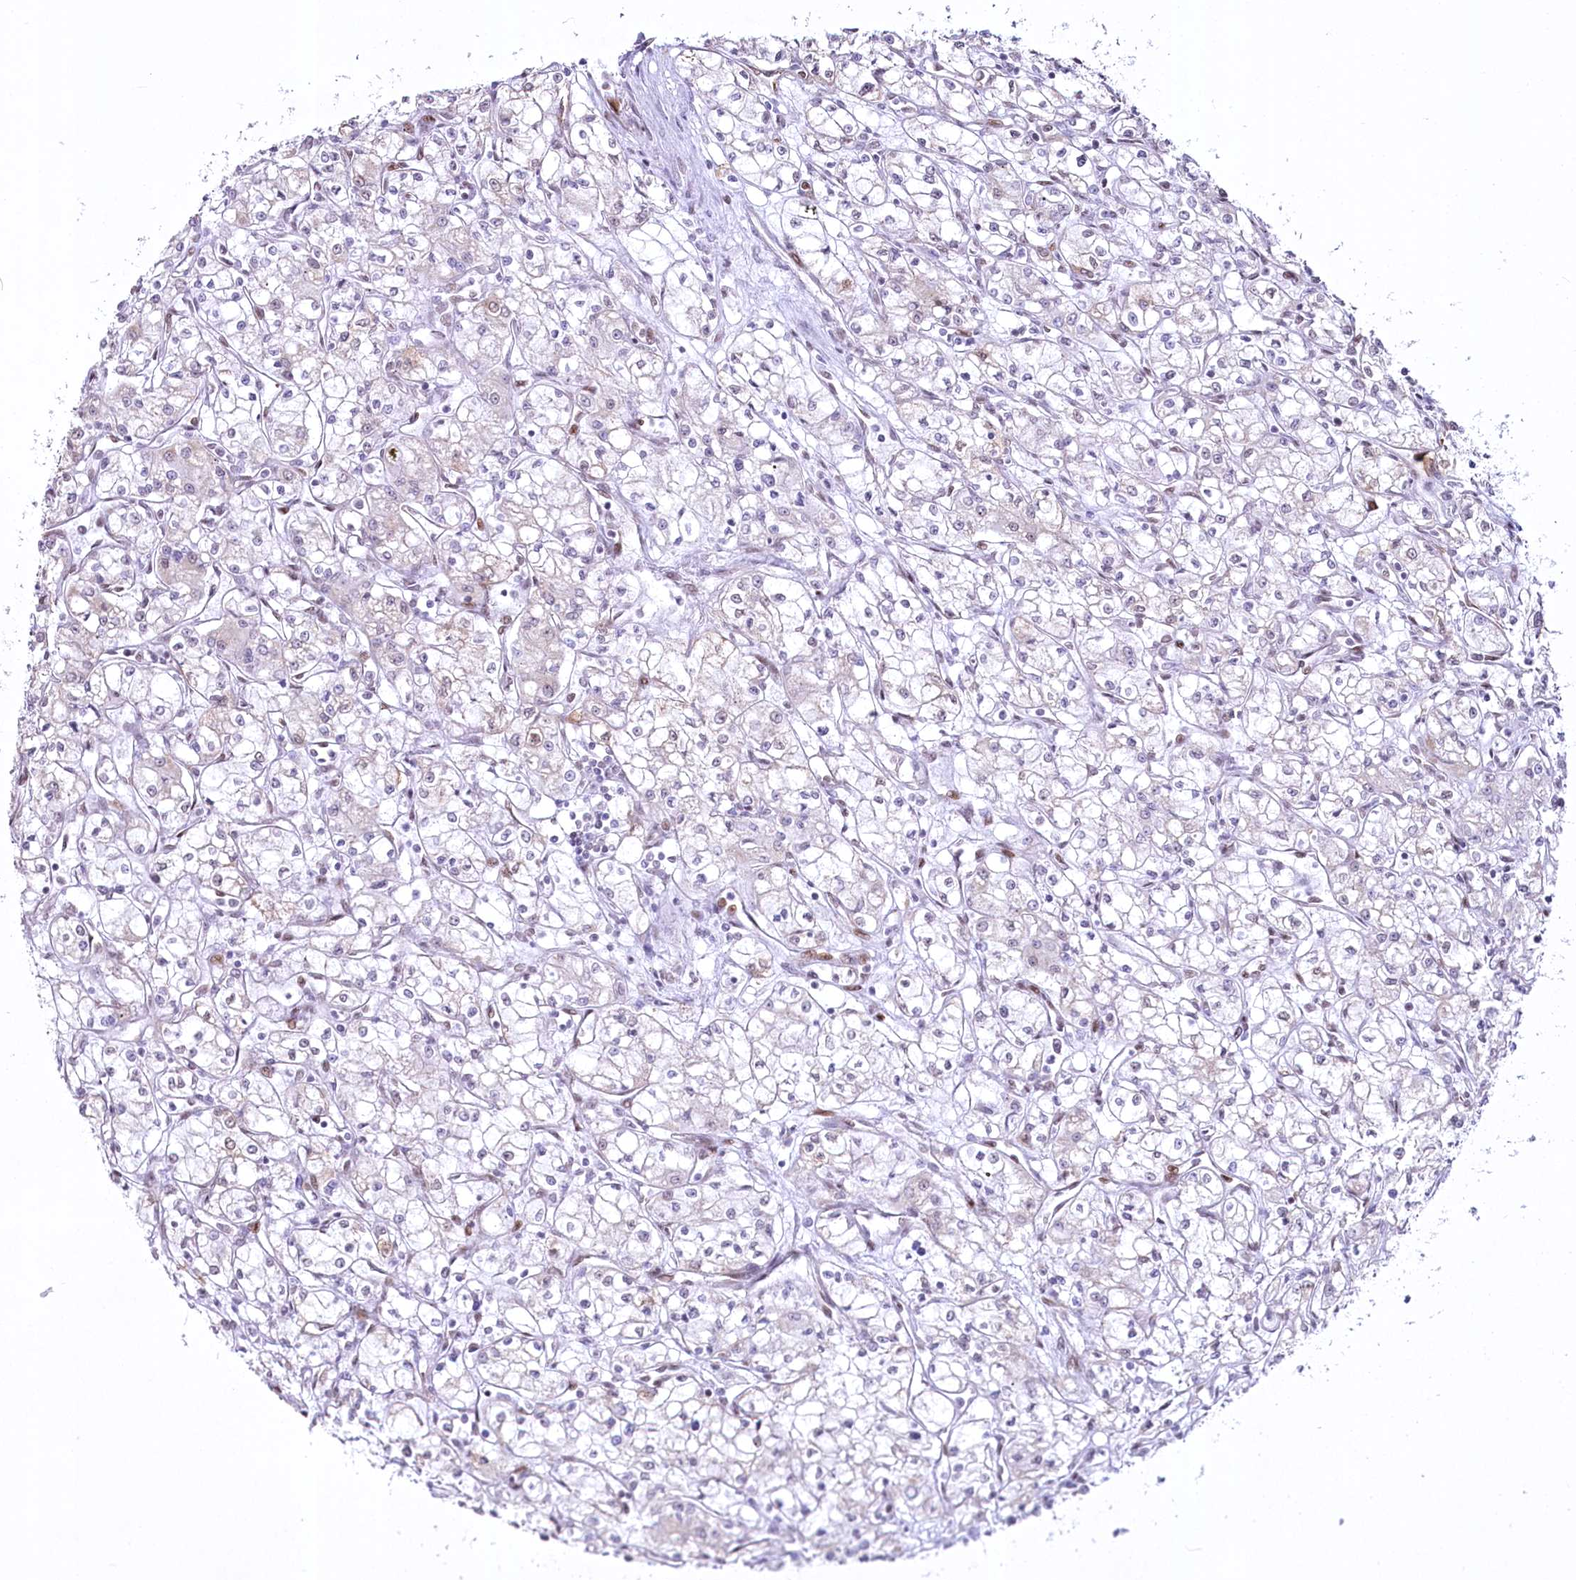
{"staining": {"intensity": "negative", "quantity": "none", "location": "none"}, "tissue": "renal cancer", "cell_type": "Tumor cells", "image_type": "cancer", "snomed": [{"axis": "morphology", "description": "Adenocarcinoma, NOS"}, {"axis": "topography", "description": "Kidney"}], "caption": "Immunohistochemical staining of renal cancer shows no significant staining in tumor cells. (DAB immunohistochemistry, high magnification).", "gene": "YBX3", "patient": {"sex": "male", "age": 59}}